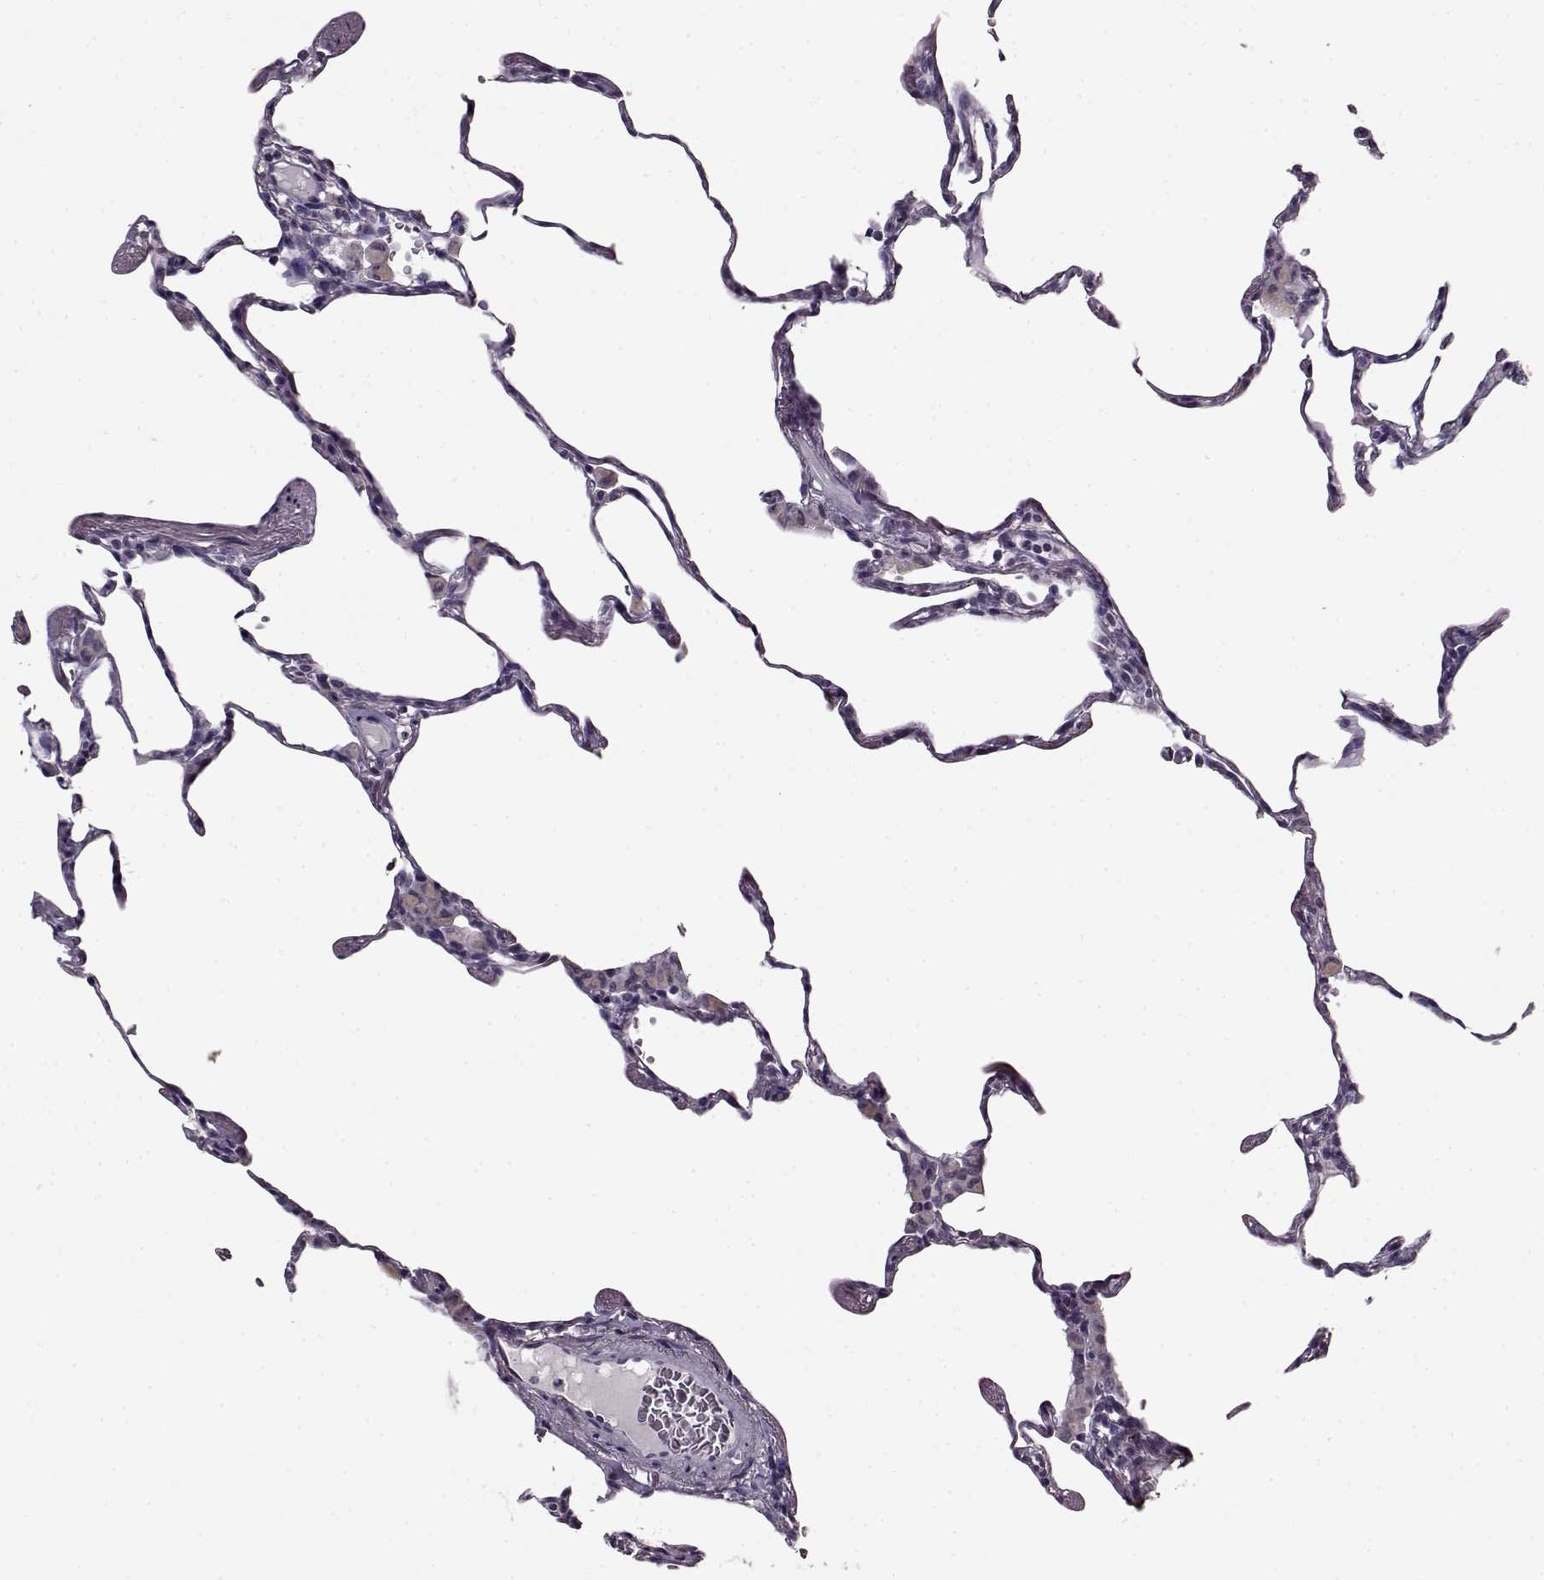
{"staining": {"intensity": "negative", "quantity": "none", "location": "none"}, "tissue": "lung", "cell_type": "Alveolar cells", "image_type": "normal", "snomed": [{"axis": "morphology", "description": "Normal tissue, NOS"}, {"axis": "topography", "description": "Lung"}], "caption": "High magnification brightfield microscopy of normal lung stained with DAB (3,3'-diaminobenzidine) (brown) and counterstained with hematoxylin (blue): alveolar cells show no significant expression.", "gene": "RP1L1", "patient": {"sex": "female", "age": 57}}